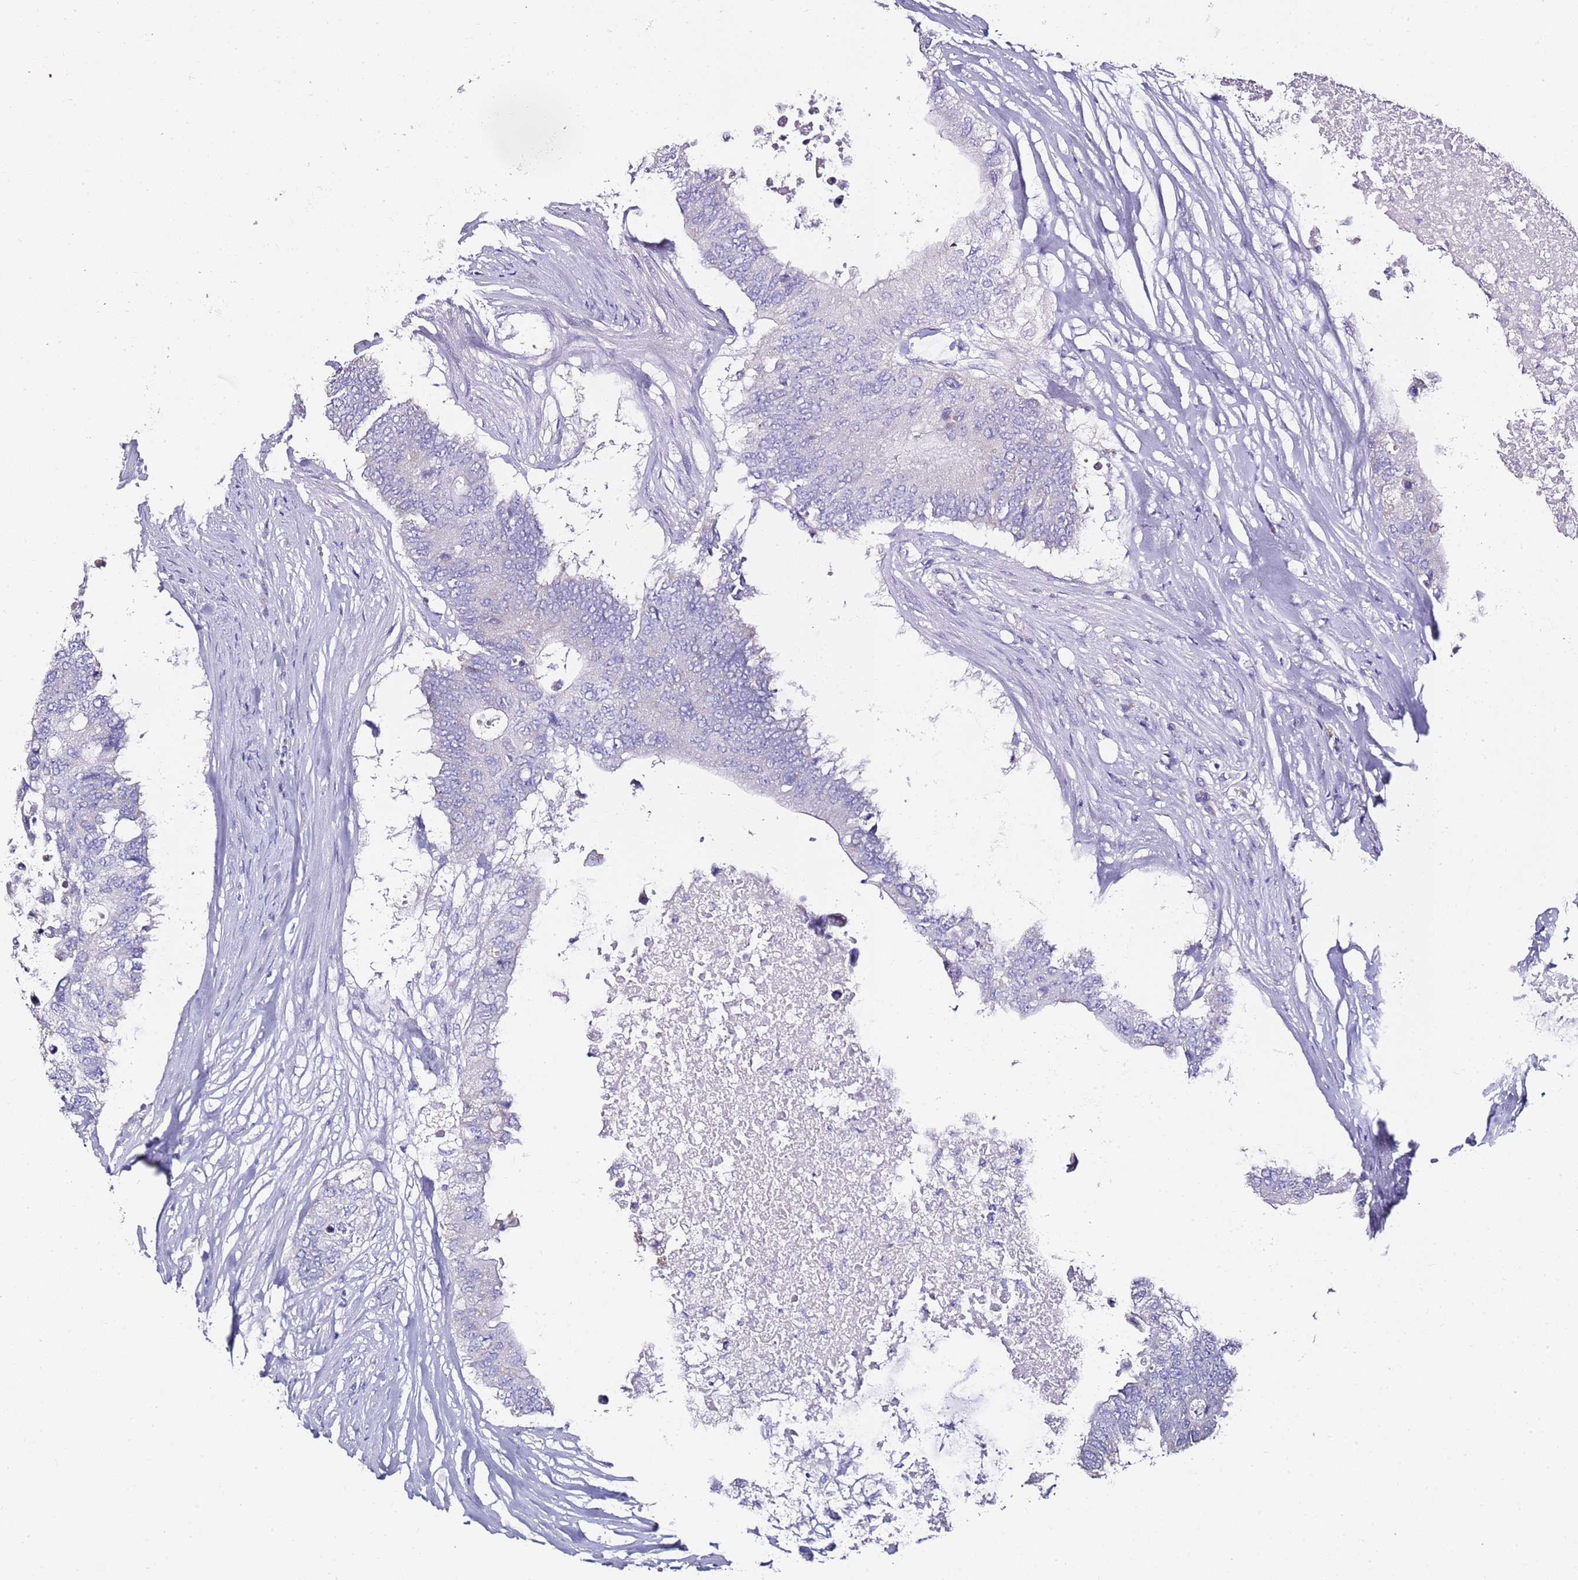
{"staining": {"intensity": "negative", "quantity": "none", "location": "none"}, "tissue": "colorectal cancer", "cell_type": "Tumor cells", "image_type": "cancer", "snomed": [{"axis": "morphology", "description": "Adenocarcinoma, NOS"}, {"axis": "topography", "description": "Colon"}], "caption": "This is an IHC image of human adenocarcinoma (colorectal). There is no staining in tumor cells.", "gene": "MYBPC3", "patient": {"sex": "male", "age": 71}}